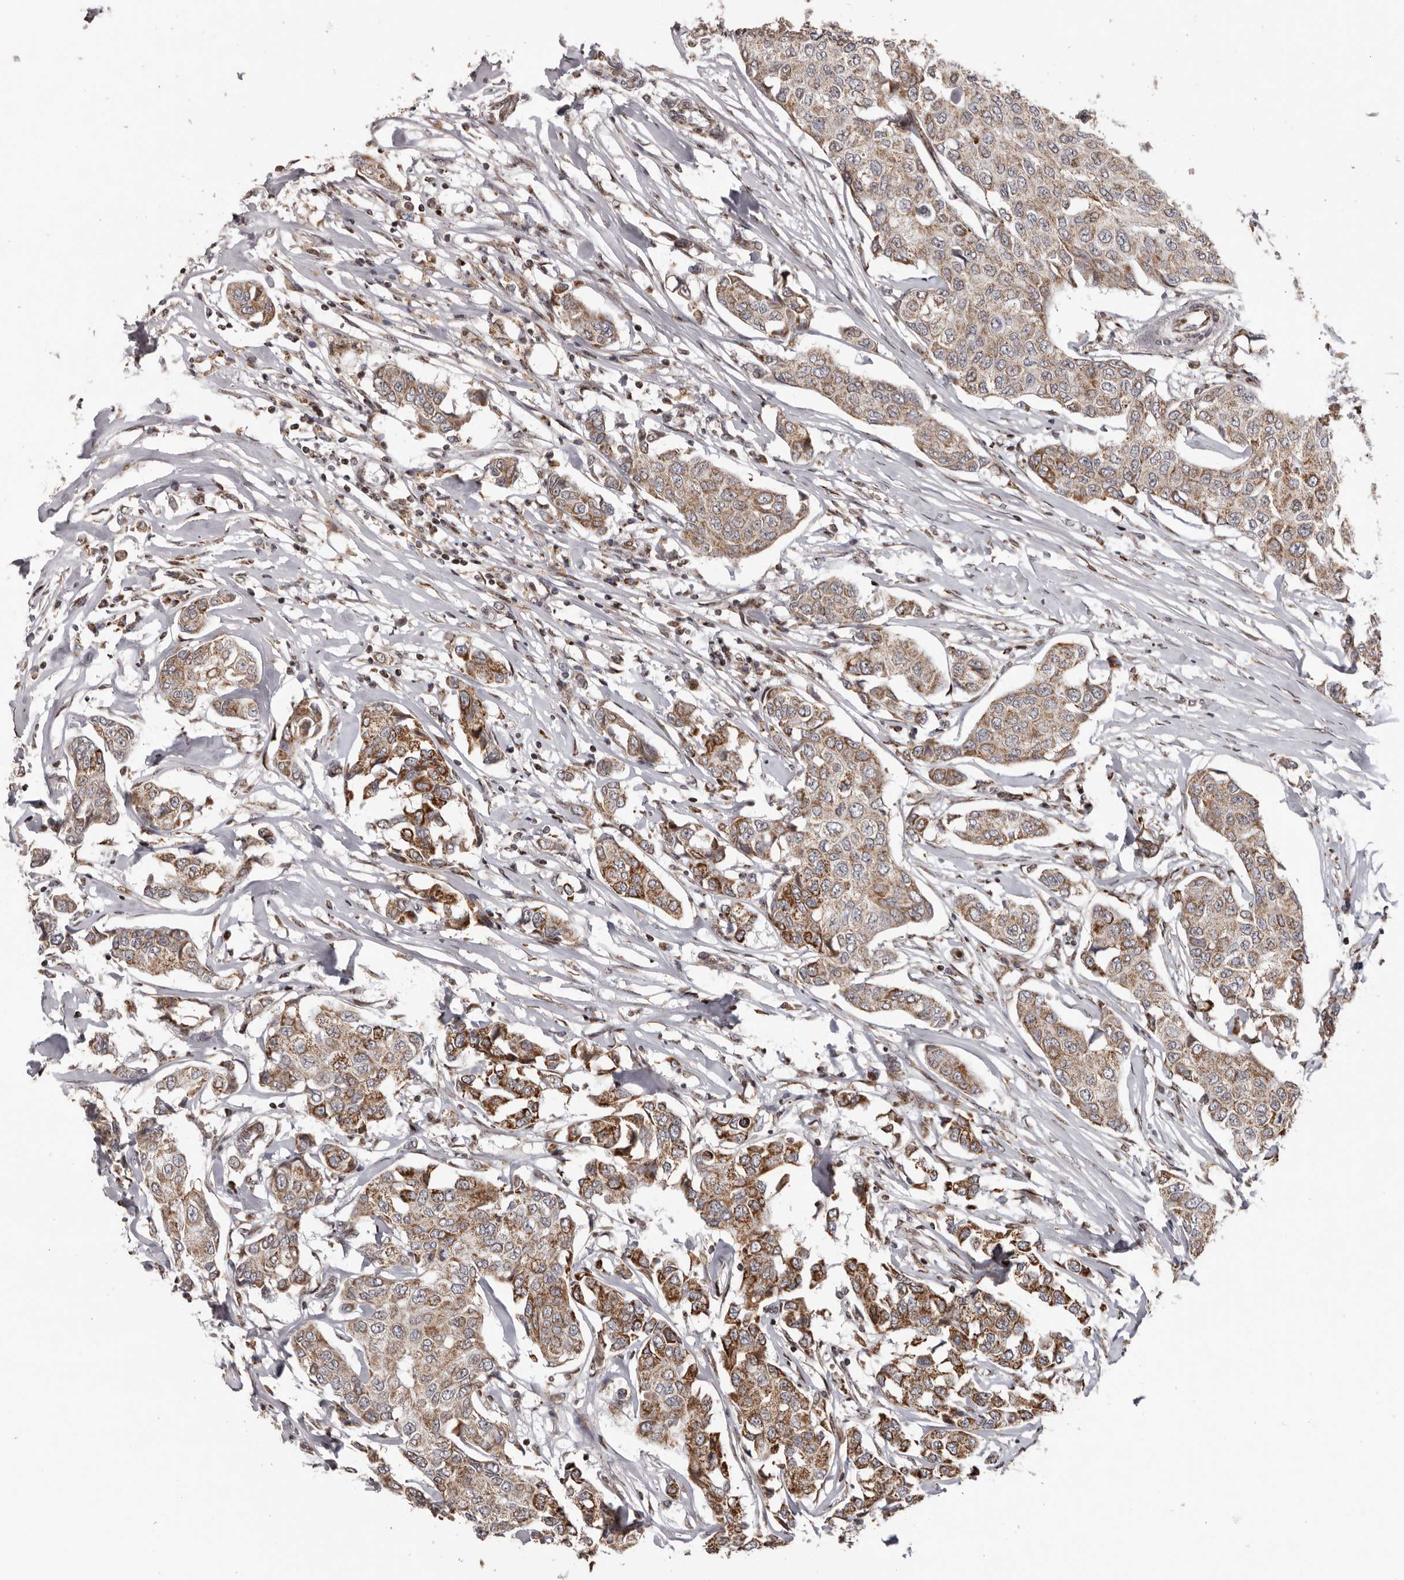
{"staining": {"intensity": "weak", "quantity": ">75%", "location": "cytoplasmic/membranous"}, "tissue": "breast cancer", "cell_type": "Tumor cells", "image_type": "cancer", "snomed": [{"axis": "morphology", "description": "Duct carcinoma"}, {"axis": "topography", "description": "Breast"}], "caption": "Protein staining of breast cancer (infiltrating ductal carcinoma) tissue exhibits weak cytoplasmic/membranous staining in about >75% of tumor cells.", "gene": "C17orf99", "patient": {"sex": "female", "age": 80}}